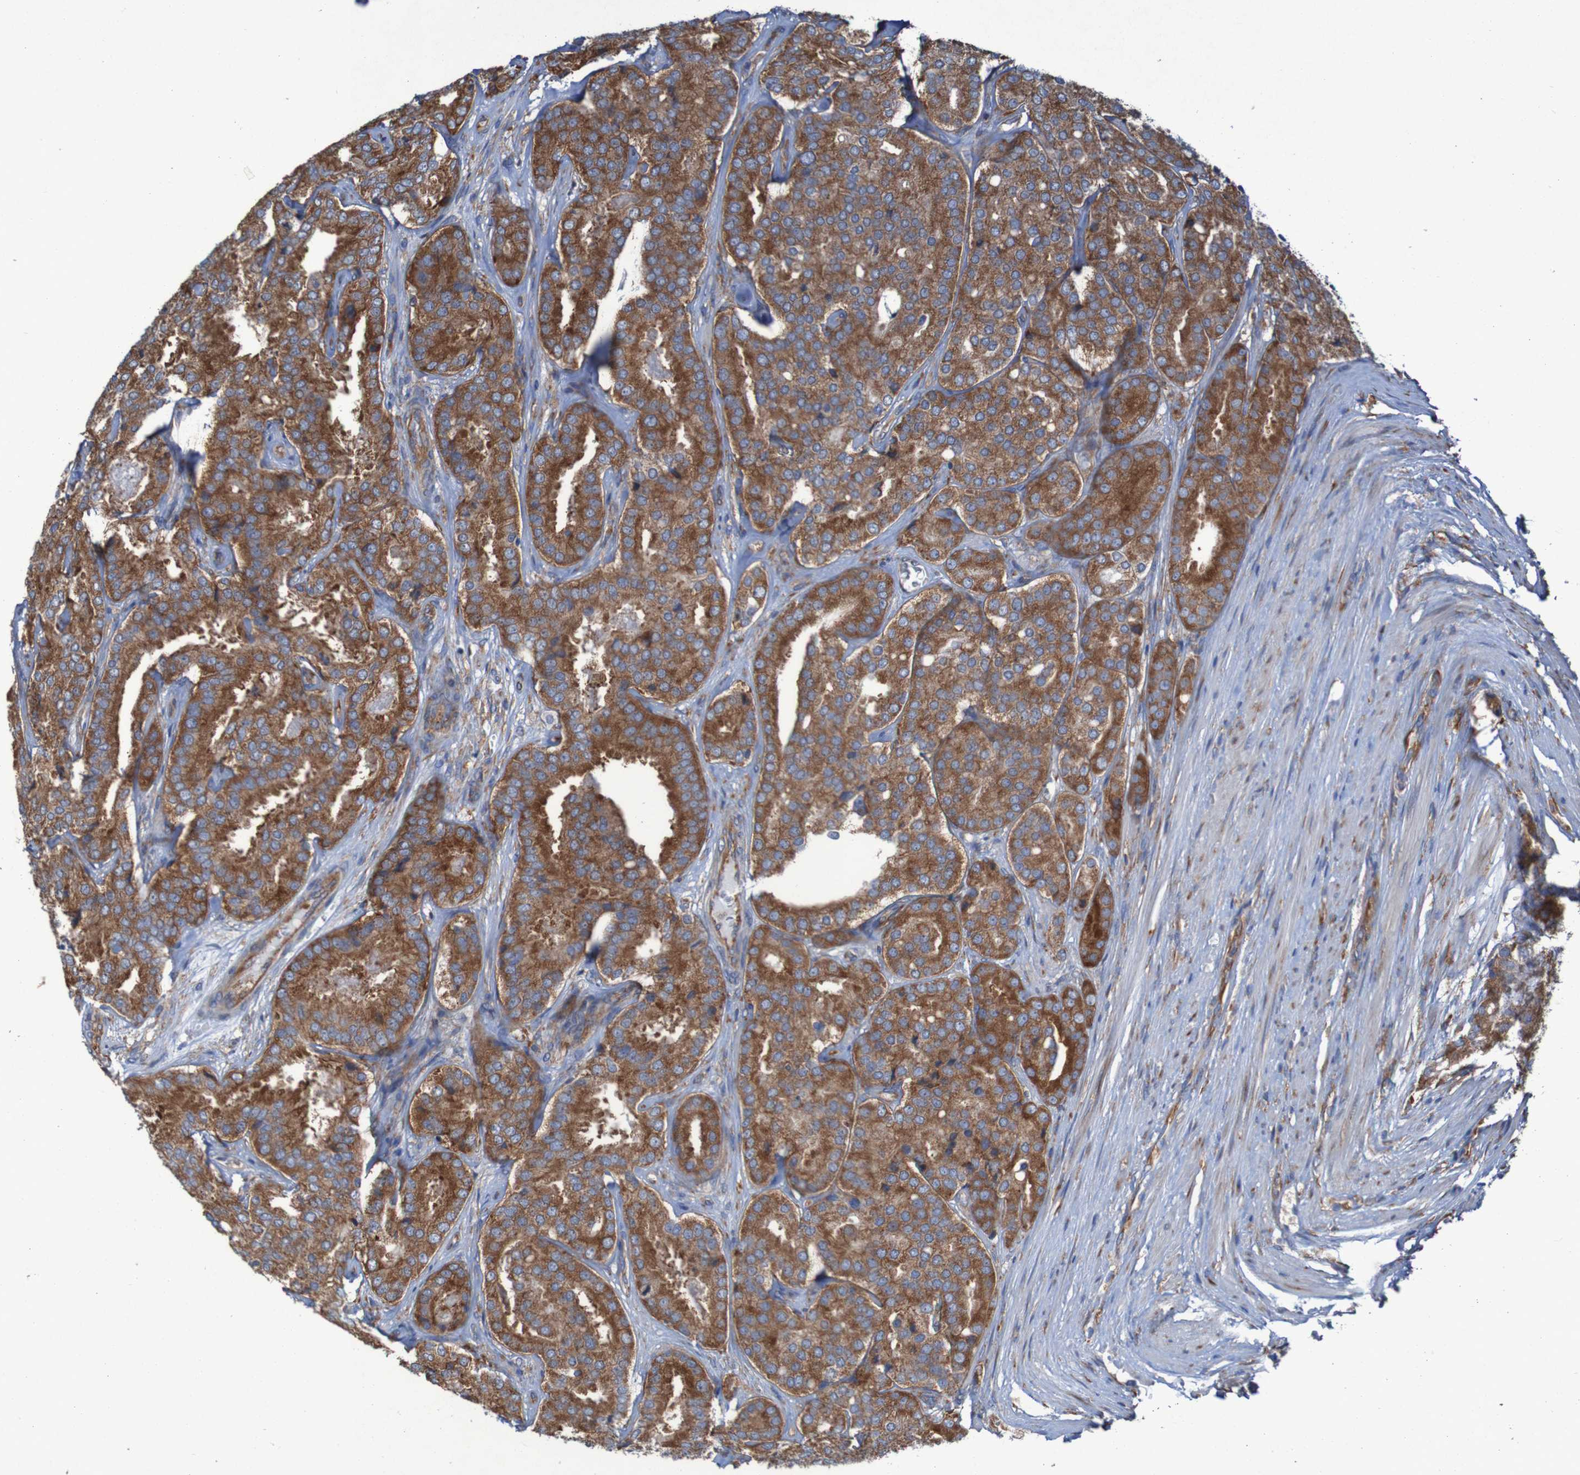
{"staining": {"intensity": "strong", "quantity": ">75%", "location": "cytoplasmic/membranous"}, "tissue": "prostate cancer", "cell_type": "Tumor cells", "image_type": "cancer", "snomed": [{"axis": "morphology", "description": "Adenocarcinoma, High grade"}, {"axis": "topography", "description": "Prostate"}], "caption": "Immunohistochemistry of prostate high-grade adenocarcinoma demonstrates high levels of strong cytoplasmic/membranous positivity in approximately >75% of tumor cells.", "gene": "RPL10", "patient": {"sex": "male", "age": 65}}